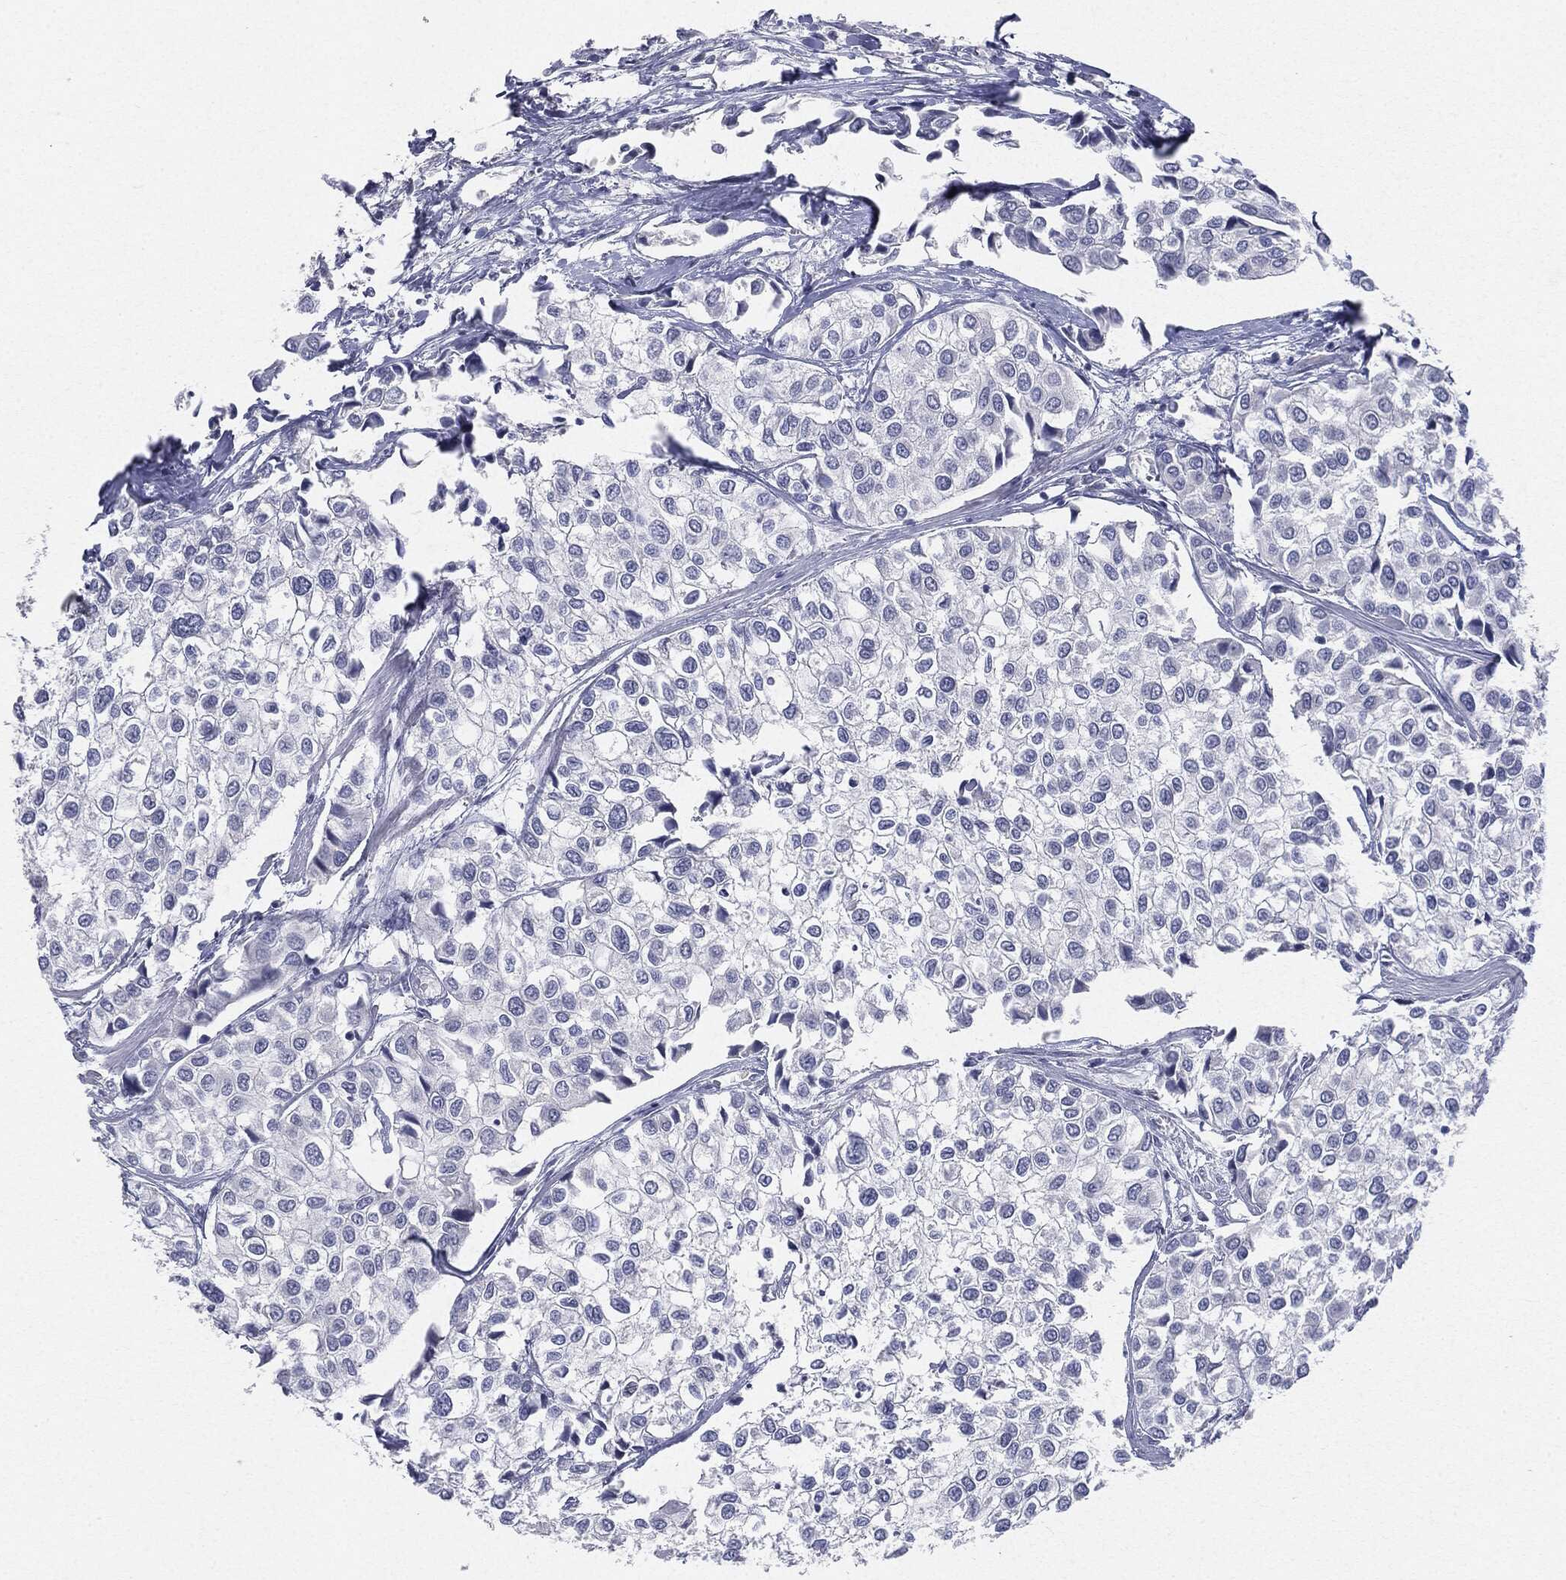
{"staining": {"intensity": "negative", "quantity": "none", "location": "none"}, "tissue": "urothelial cancer", "cell_type": "Tumor cells", "image_type": "cancer", "snomed": [{"axis": "morphology", "description": "Urothelial carcinoma, High grade"}, {"axis": "topography", "description": "Urinary bladder"}], "caption": "Protein analysis of urothelial carcinoma (high-grade) demonstrates no significant expression in tumor cells. The staining was performed using DAB (3,3'-diaminobenzidine) to visualize the protein expression in brown, while the nuclei were stained in blue with hematoxylin (Magnification: 20x).", "gene": "CGB1", "patient": {"sex": "male", "age": 73}}